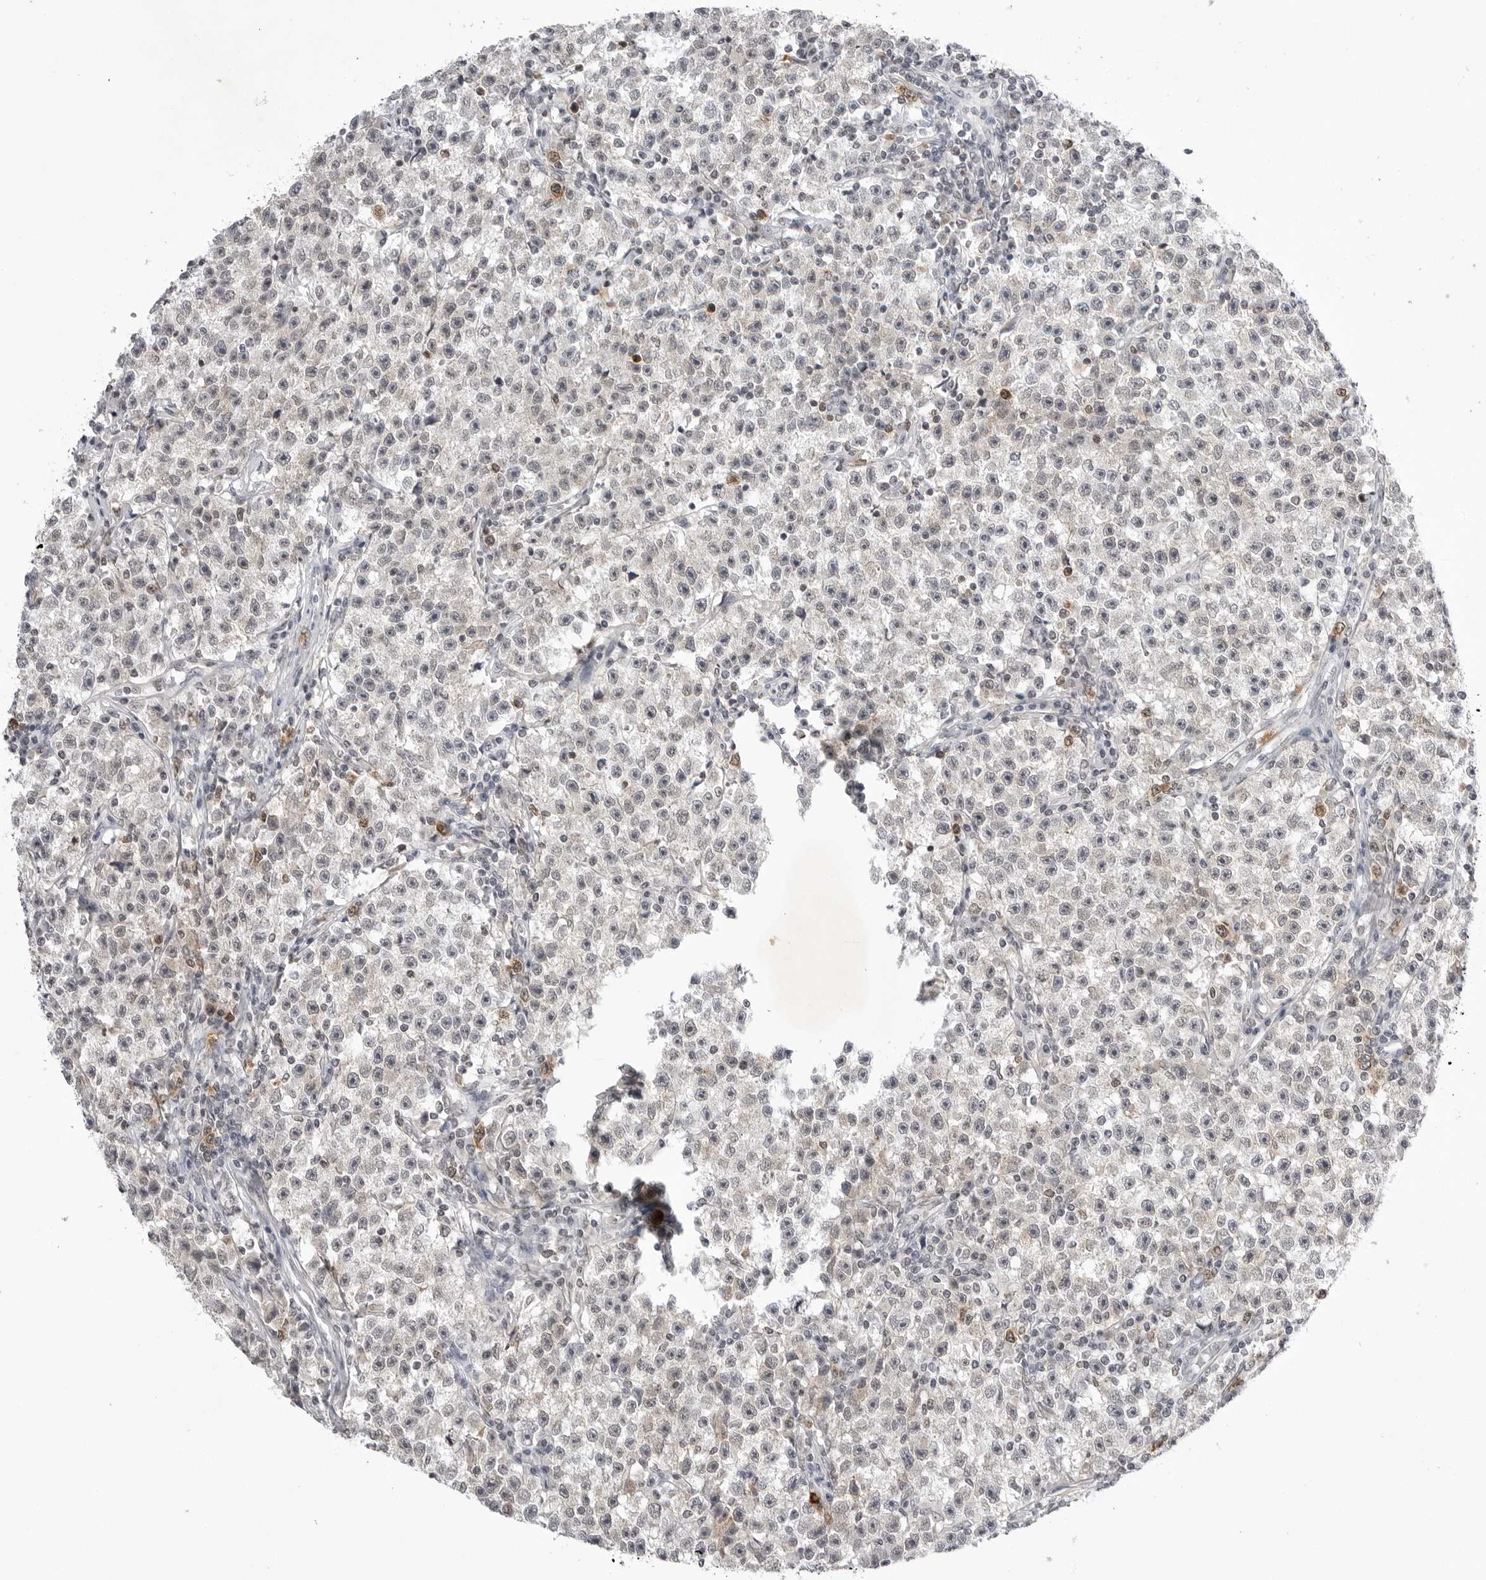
{"staining": {"intensity": "weak", "quantity": "<25%", "location": "cytoplasmic/membranous"}, "tissue": "testis cancer", "cell_type": "Tumor cells", "image_type": "cancer", "snomed": [{"axis": "morphology", "description": "Seminoma, NOS"}, {"axis": "topography", "description": "Testis"}], "caption": "This is an immunohistochemistry (IHC) histopathology image of human testis cancer (seminoma). There is no expression in tumor cells.", "gene": "RRM1", "patient": {"sex": "male", "age": 22}}